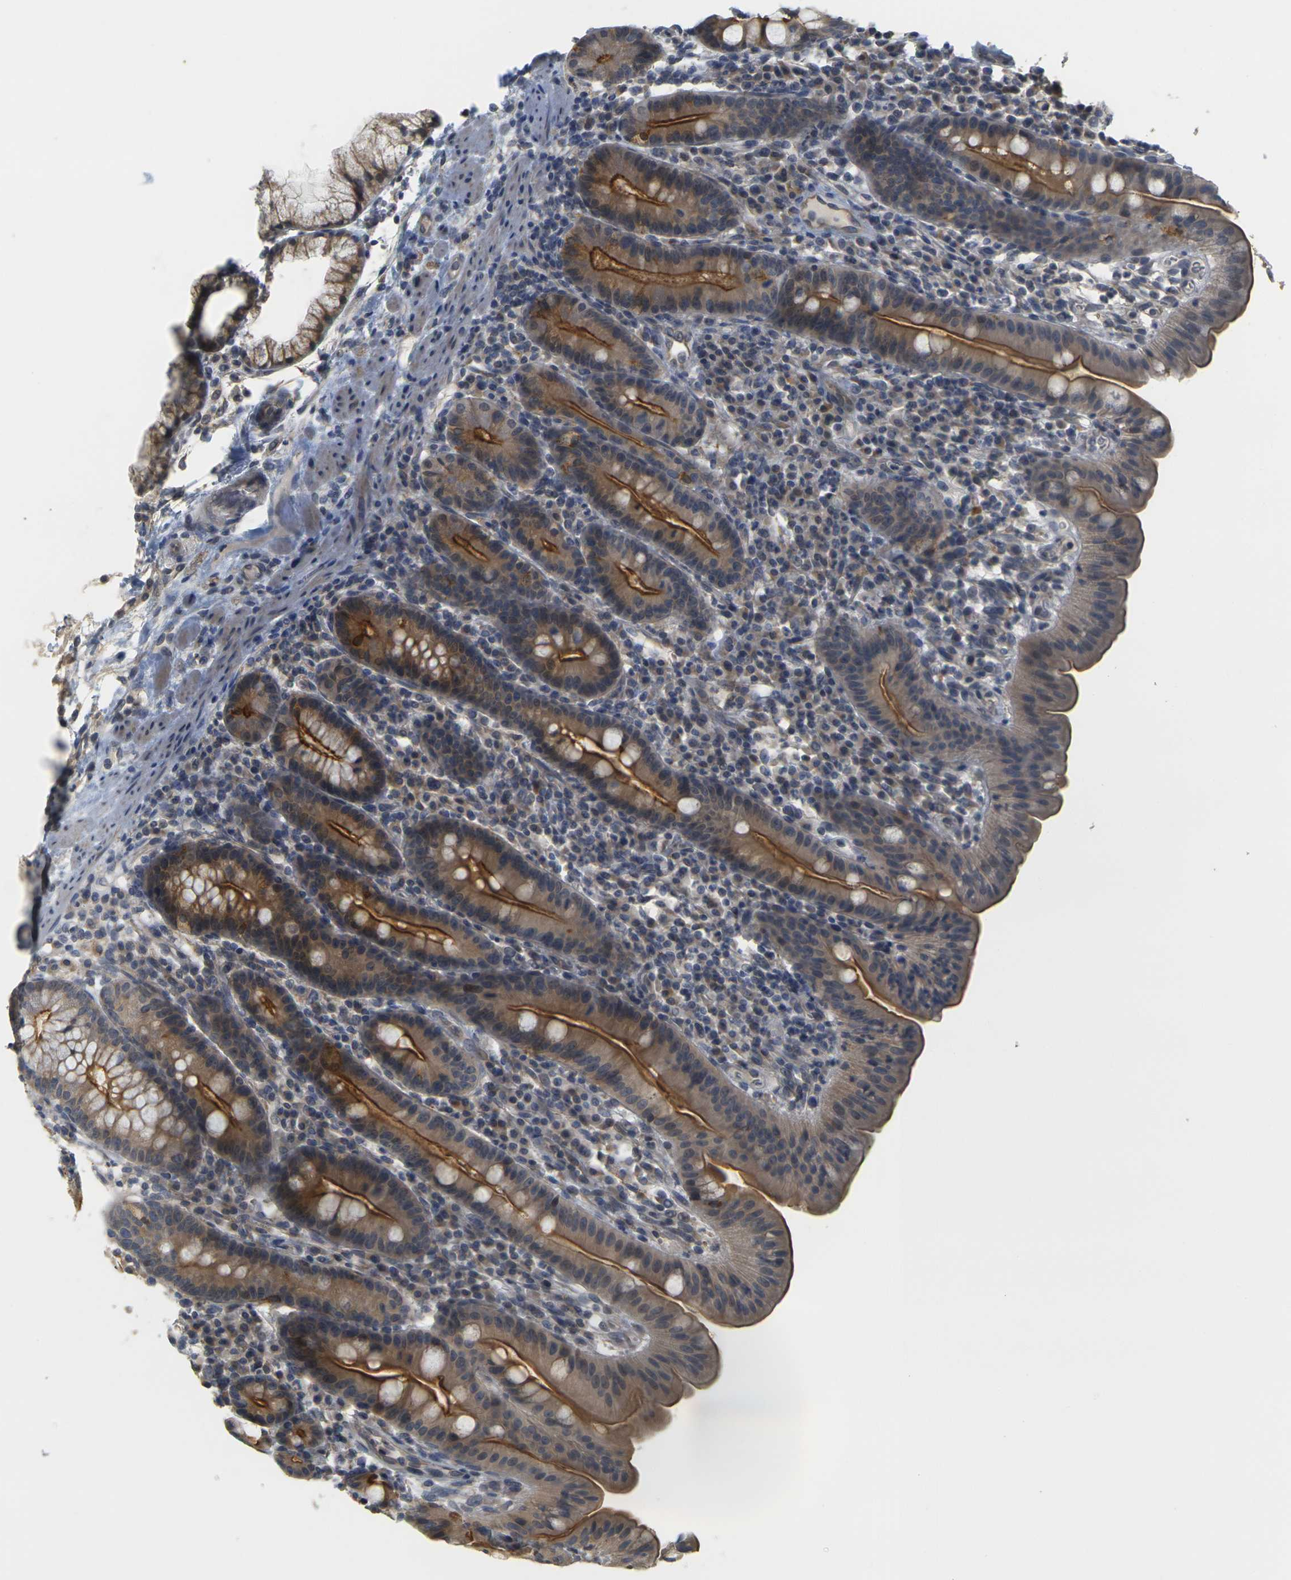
{"staining": {"intensity": "strong", "quantity": ">75%", "location": "cytoplasmic/membranous"}, "tissue": "duodenum", "cell_type": "Glandular cells", "image_type": "normal", "snomed": [{"axis": "morphology", "description": "Normal tissue, NOS"}, {"axis": "topography", "description": "Duodenum"}], "caption": "Duodenum stained with immunohistochemistry shows strong cytoplasmic/membranous expression in about >75% of glandular cells. (brown staining indicates protein expression, while blue staining denotes nuclei).", "gene": "GDAP1", "patient": {"sex": "male", "age": 50}}